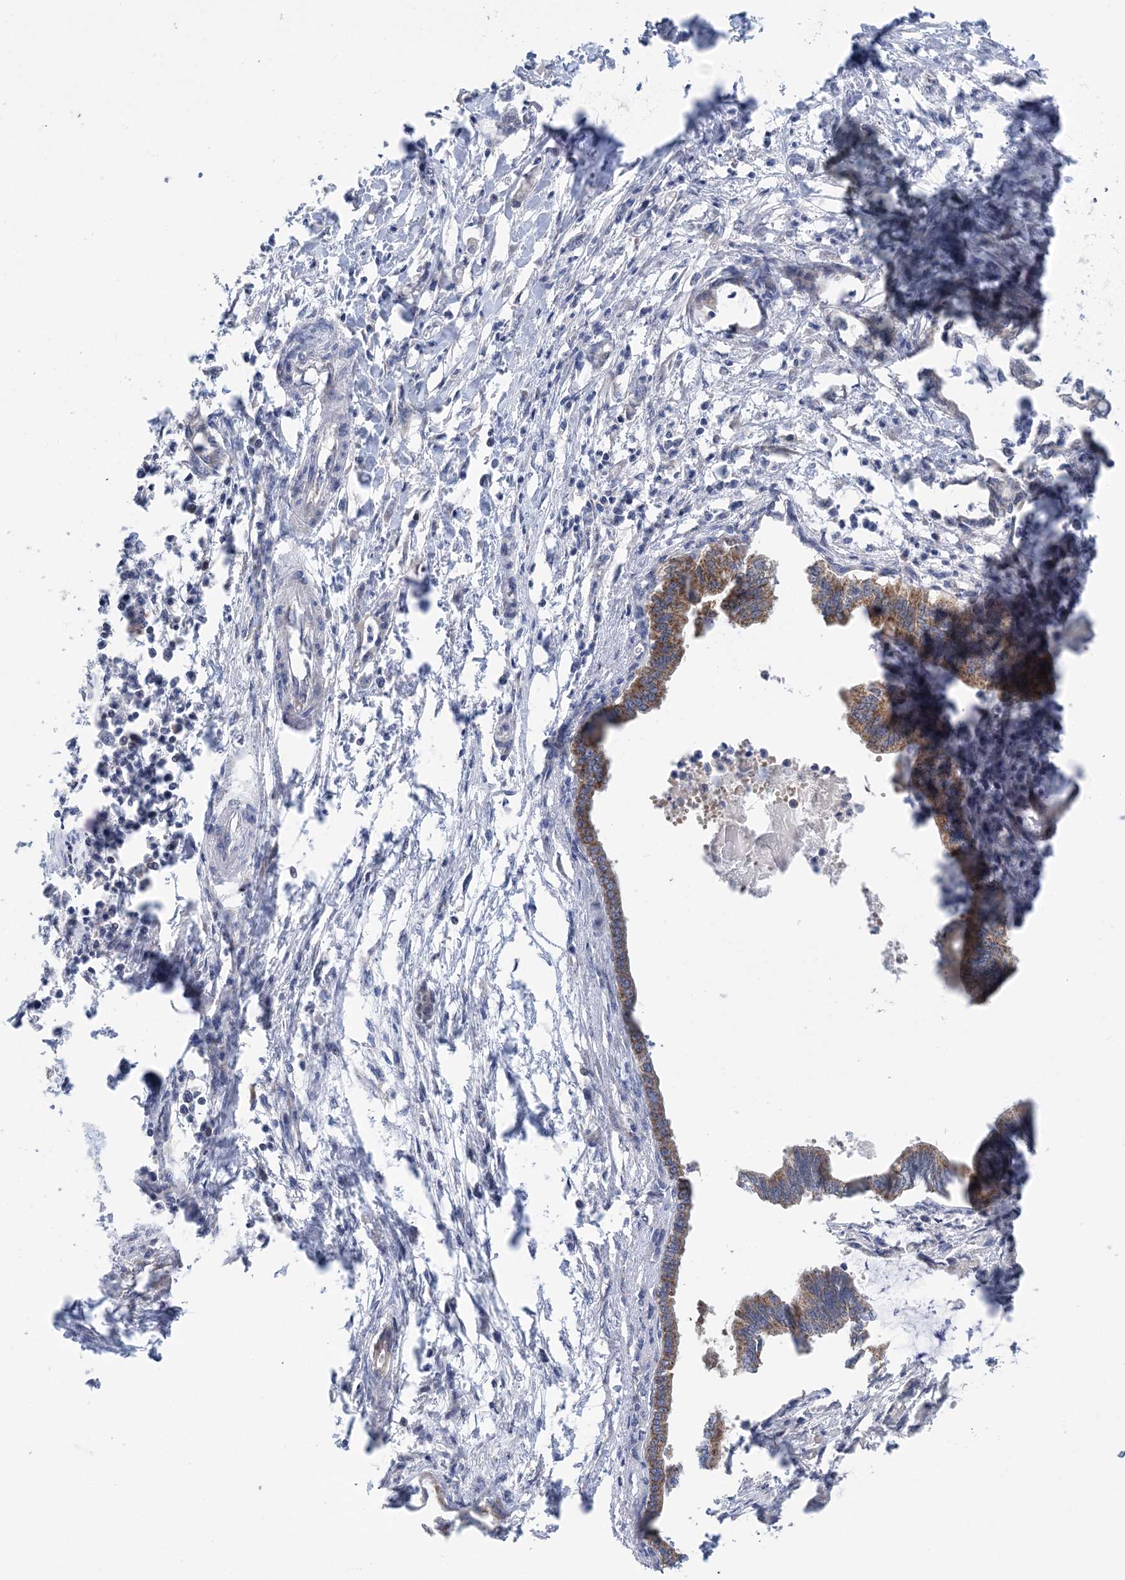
{"staining": {"intensity": "moderate", "quantity": ">75%", "location": "cytoplasmic/membranous"}, "tissue": "pancreatic cancer", "cell_type": "Tumor cells", "image_type": "cancer", "snomed": [{"axis": "morphology", "description": "Adenocarcinoma, NOS"}, {"axis": "topography", "description": "Pancreas"}], "caption": "Immunohistochemistry (IHC) of human pancreatic cancer (adenocarcinoma) reveals medium levels of moderate cytoplasmic/membranous staining in approximately >75% of tumor cells.", "gene": "COPE", "patient": {"sex": "female", "age": 55}}